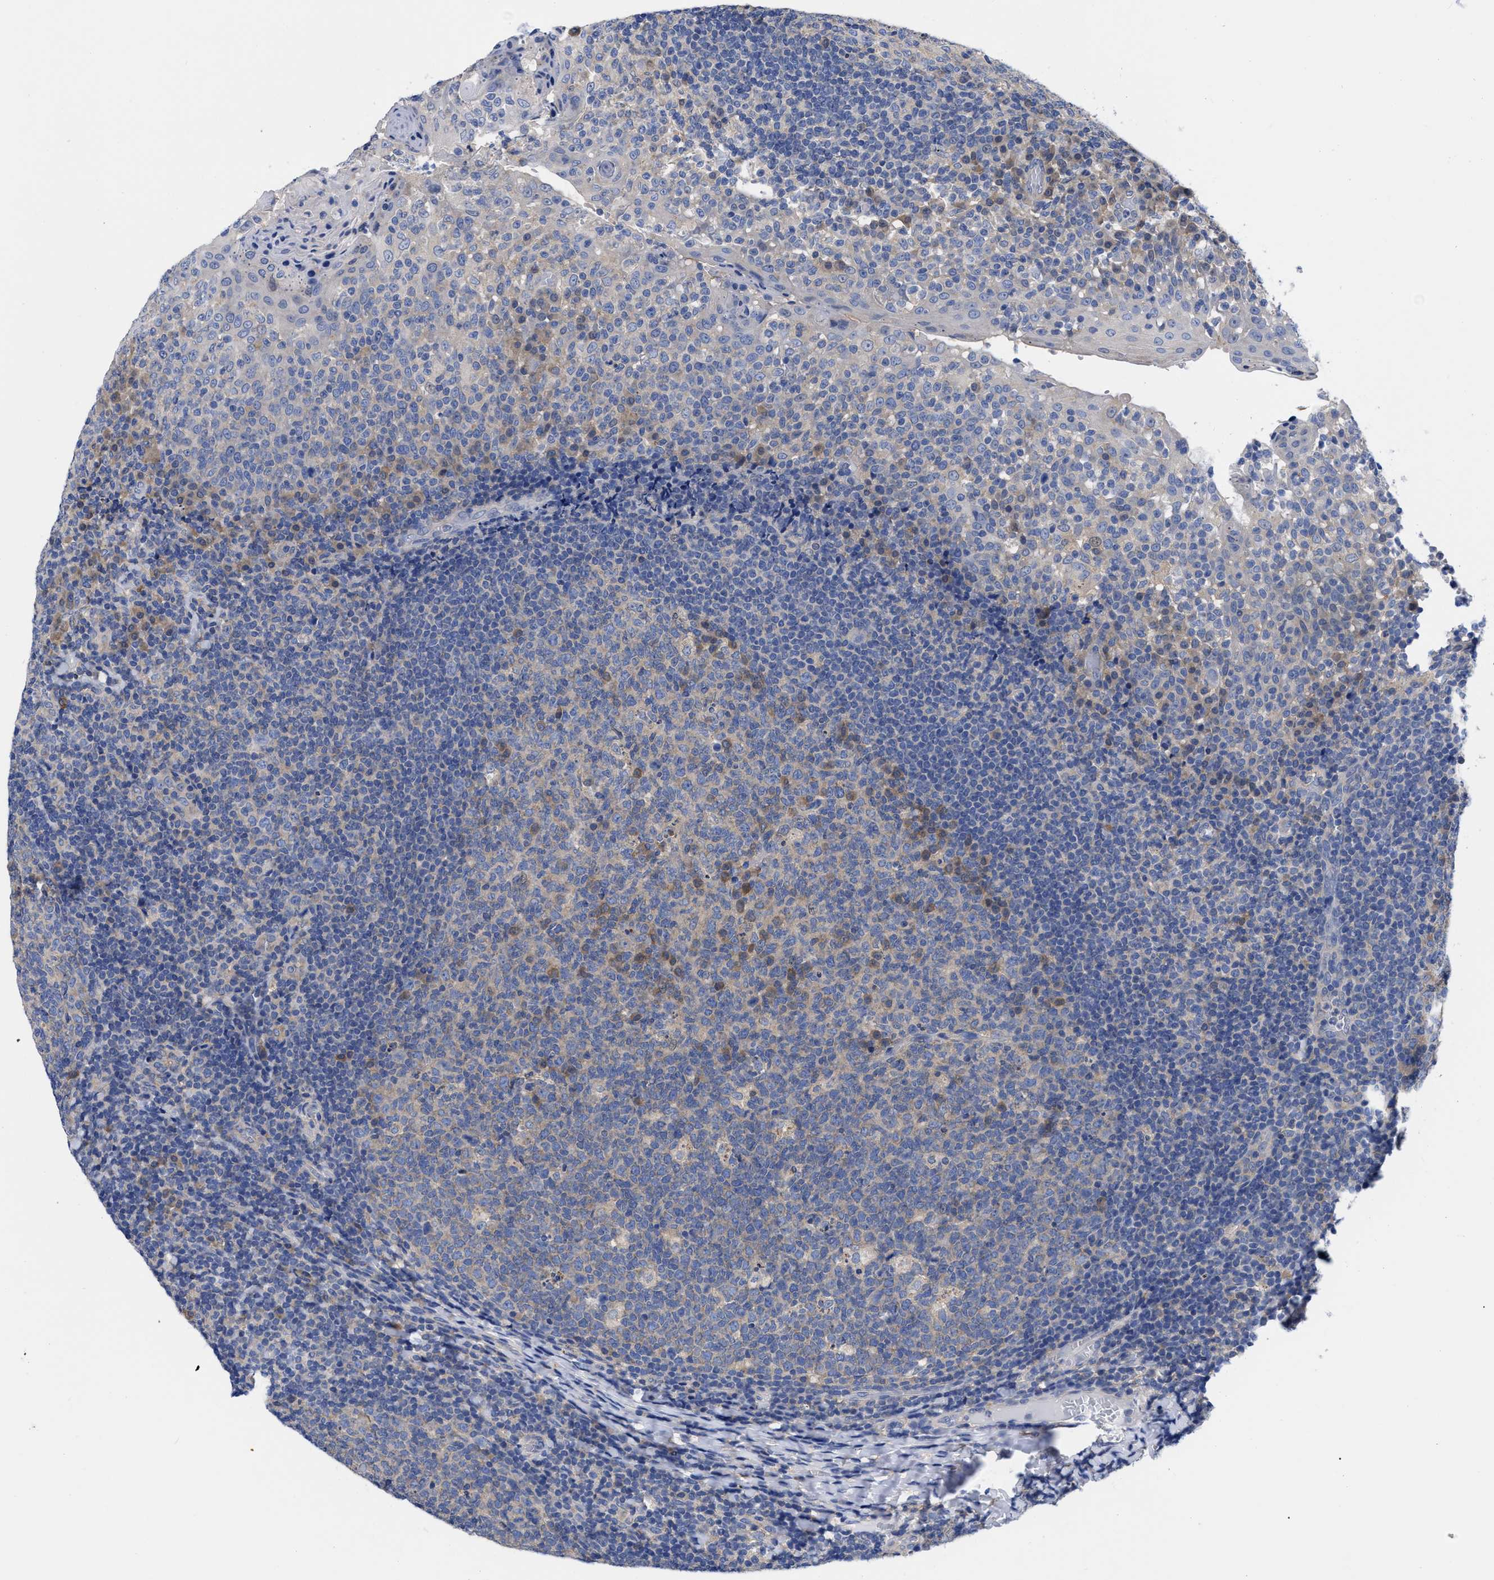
{"staining": {"intensity": "moderate", "quantity": "<25%", "location": "cytoplasmic/membranous"}, "tissue": "tonsil", "cell_type": "Germinal center cells", "image_type": "normal", "snomed": [{"axis": "morphology", "description": "Normal tissue, NOS"}, {"axis": "topography", "description": "Tonsil"}], "caption": "Moderate cytoplasmic/membranous positivity is appreciated in approximately <25% of germinal center cells in benign tonsil.", "gene": "RBKS", "patient": {"sex": "female", "age": 19}}